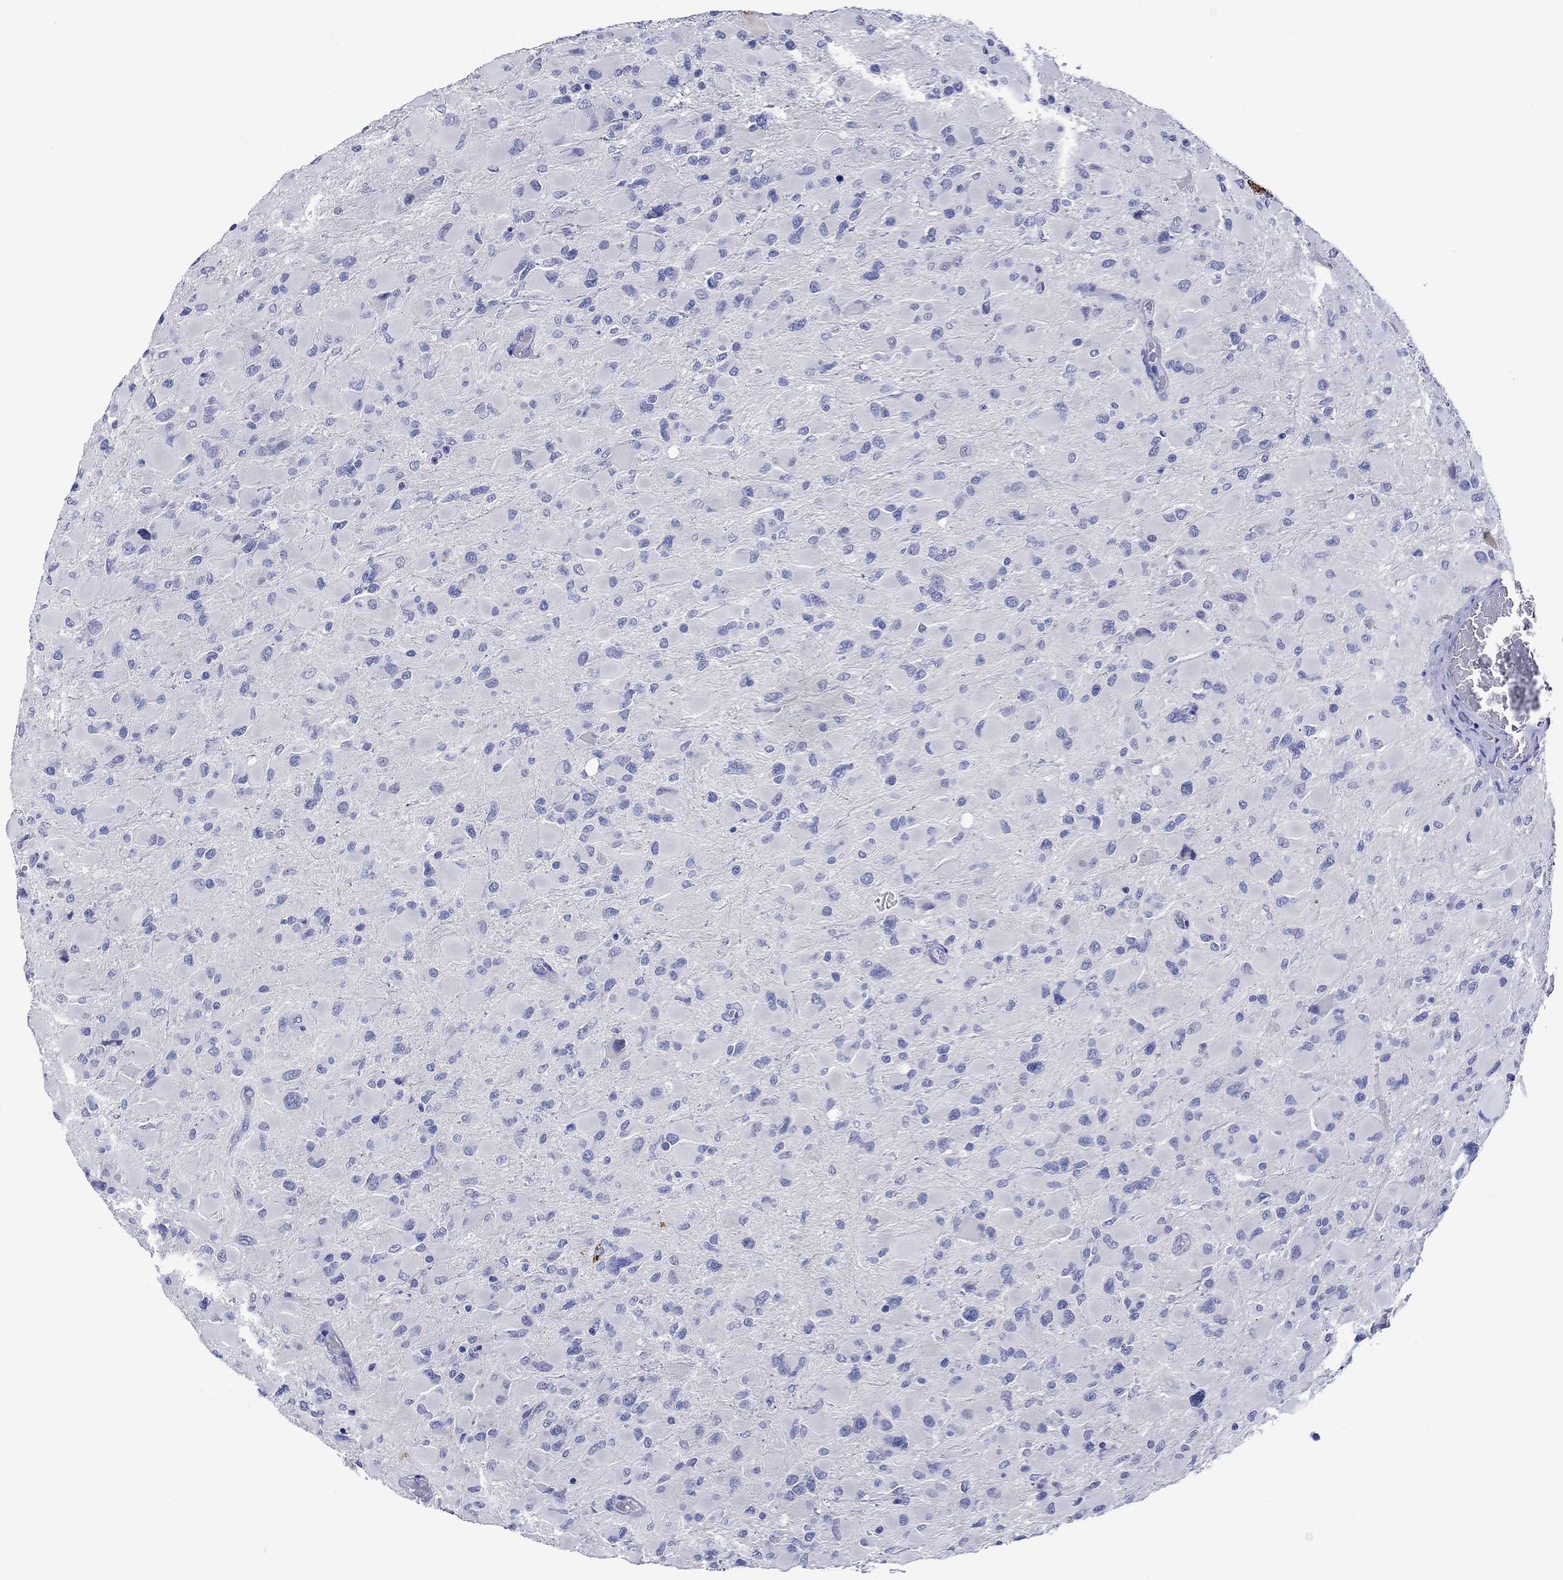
{"staining": {"intensity": "negative", "quantity": "none", "location": "none"}, "tissue": "glioma", "cell_type": "Tumor cells", "image_type": "cancer", "snomed": [{"axis": "morphology", "description": "Glioma, malignant, High grade"}, {"axis": "topography", "description": "Cerebral cortex"}], "caption": "Tumor cells show no significant positivity in high-grade glioma (malignant).", "gene": "KLHL35", "patient": {"sex": "female", "age": 36}}